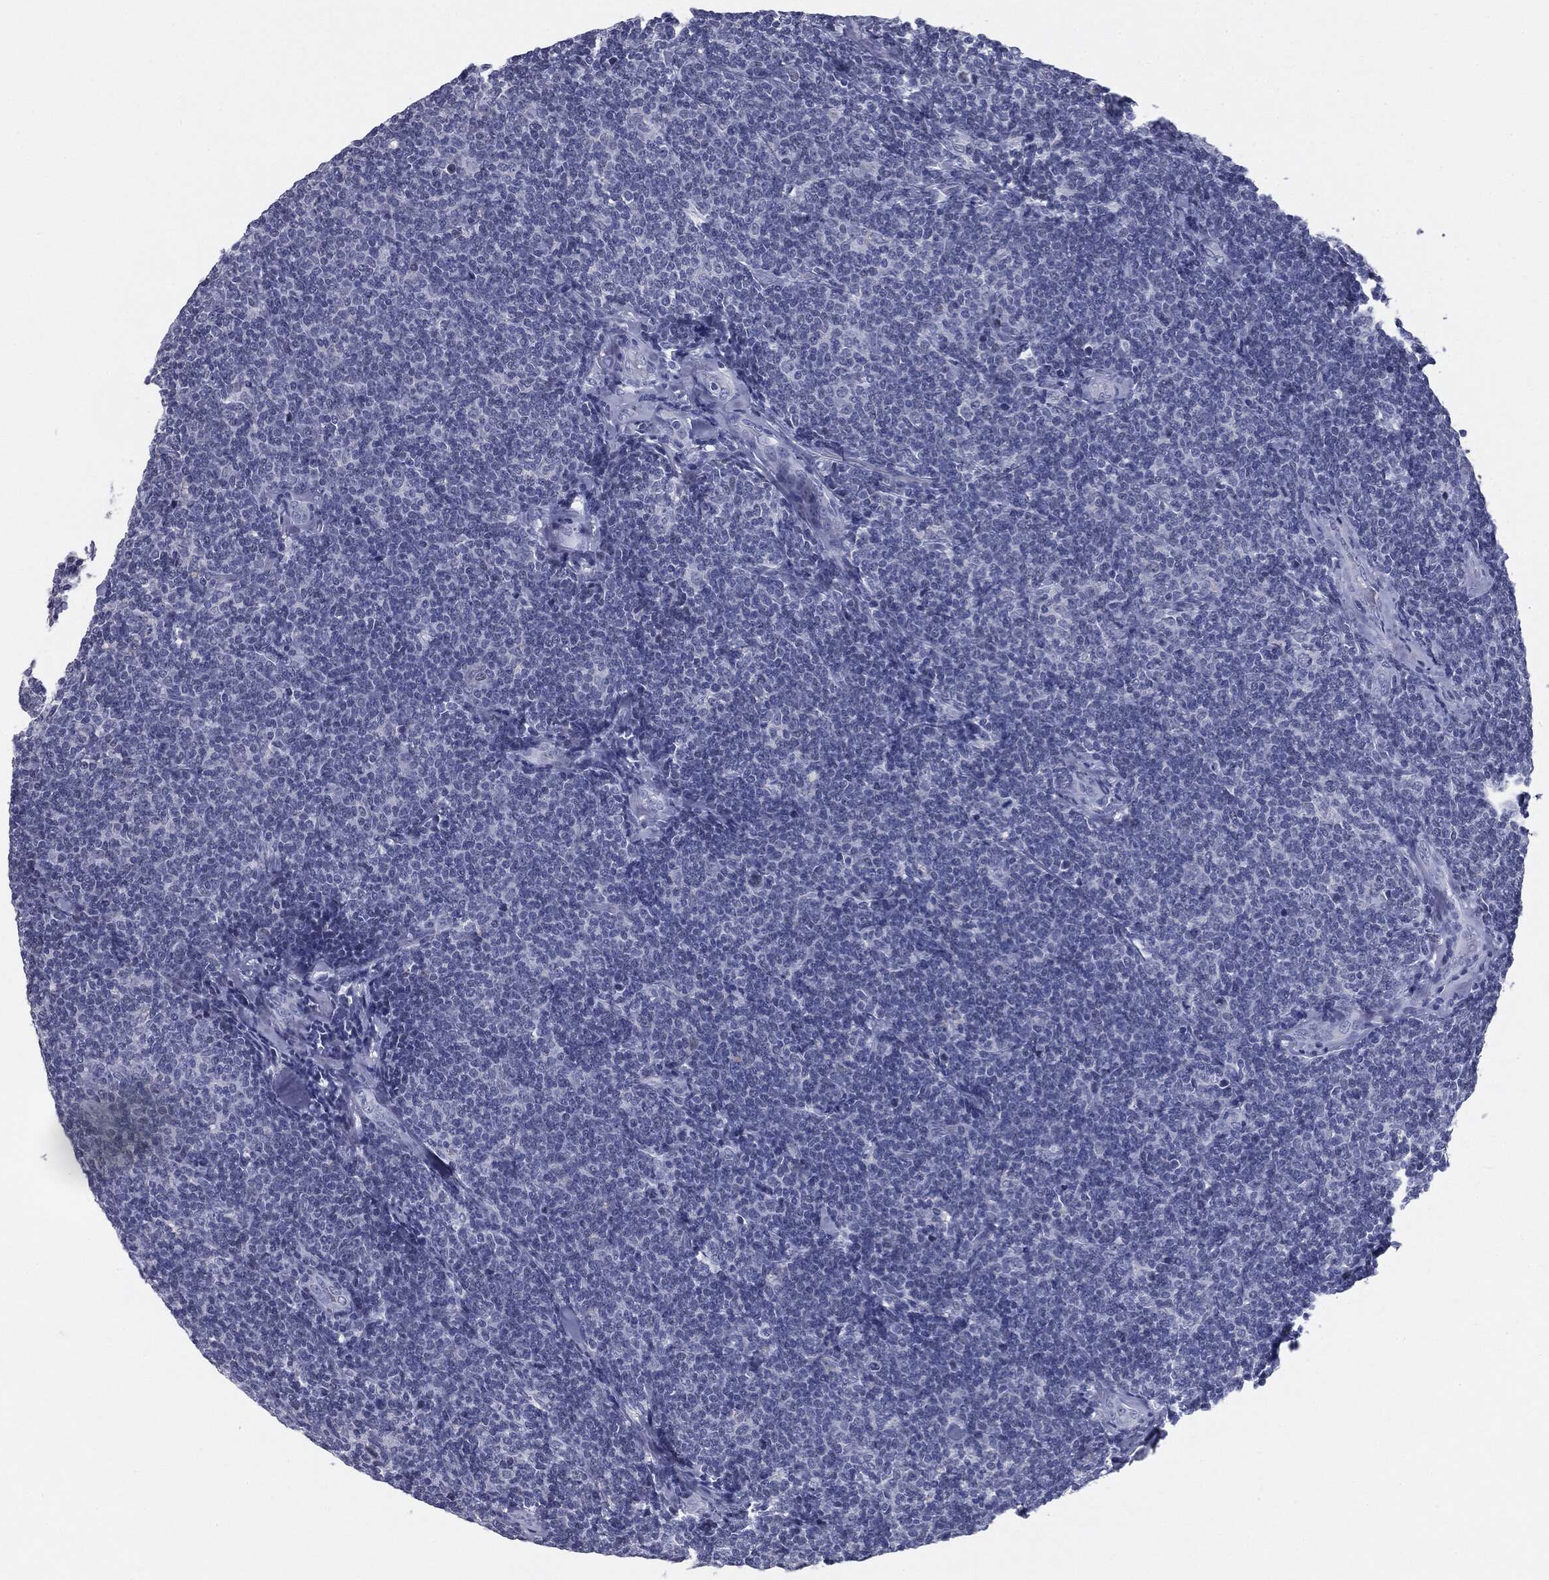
{"staining": {"intensity": "negative", "quantity": "none", "location": "none"}, "tissue": "lymphoma", "cell_type": "Tumor cells", "image_type": "cancer", "snomed": [{"axis": "morphology", "description": "Malignant lymphoma, non-Hodgkin's type, Low grade"}, {"axis": "topography", "description": "Lymph node"}], "caption": "Low-grade malignant lymphoma, non-Hodgkin's type was stained to show a protein in brown. There is no significant positivity in tumor cells.", "gene": "TPO", "patient": {"sex": "female", "age": 56}}